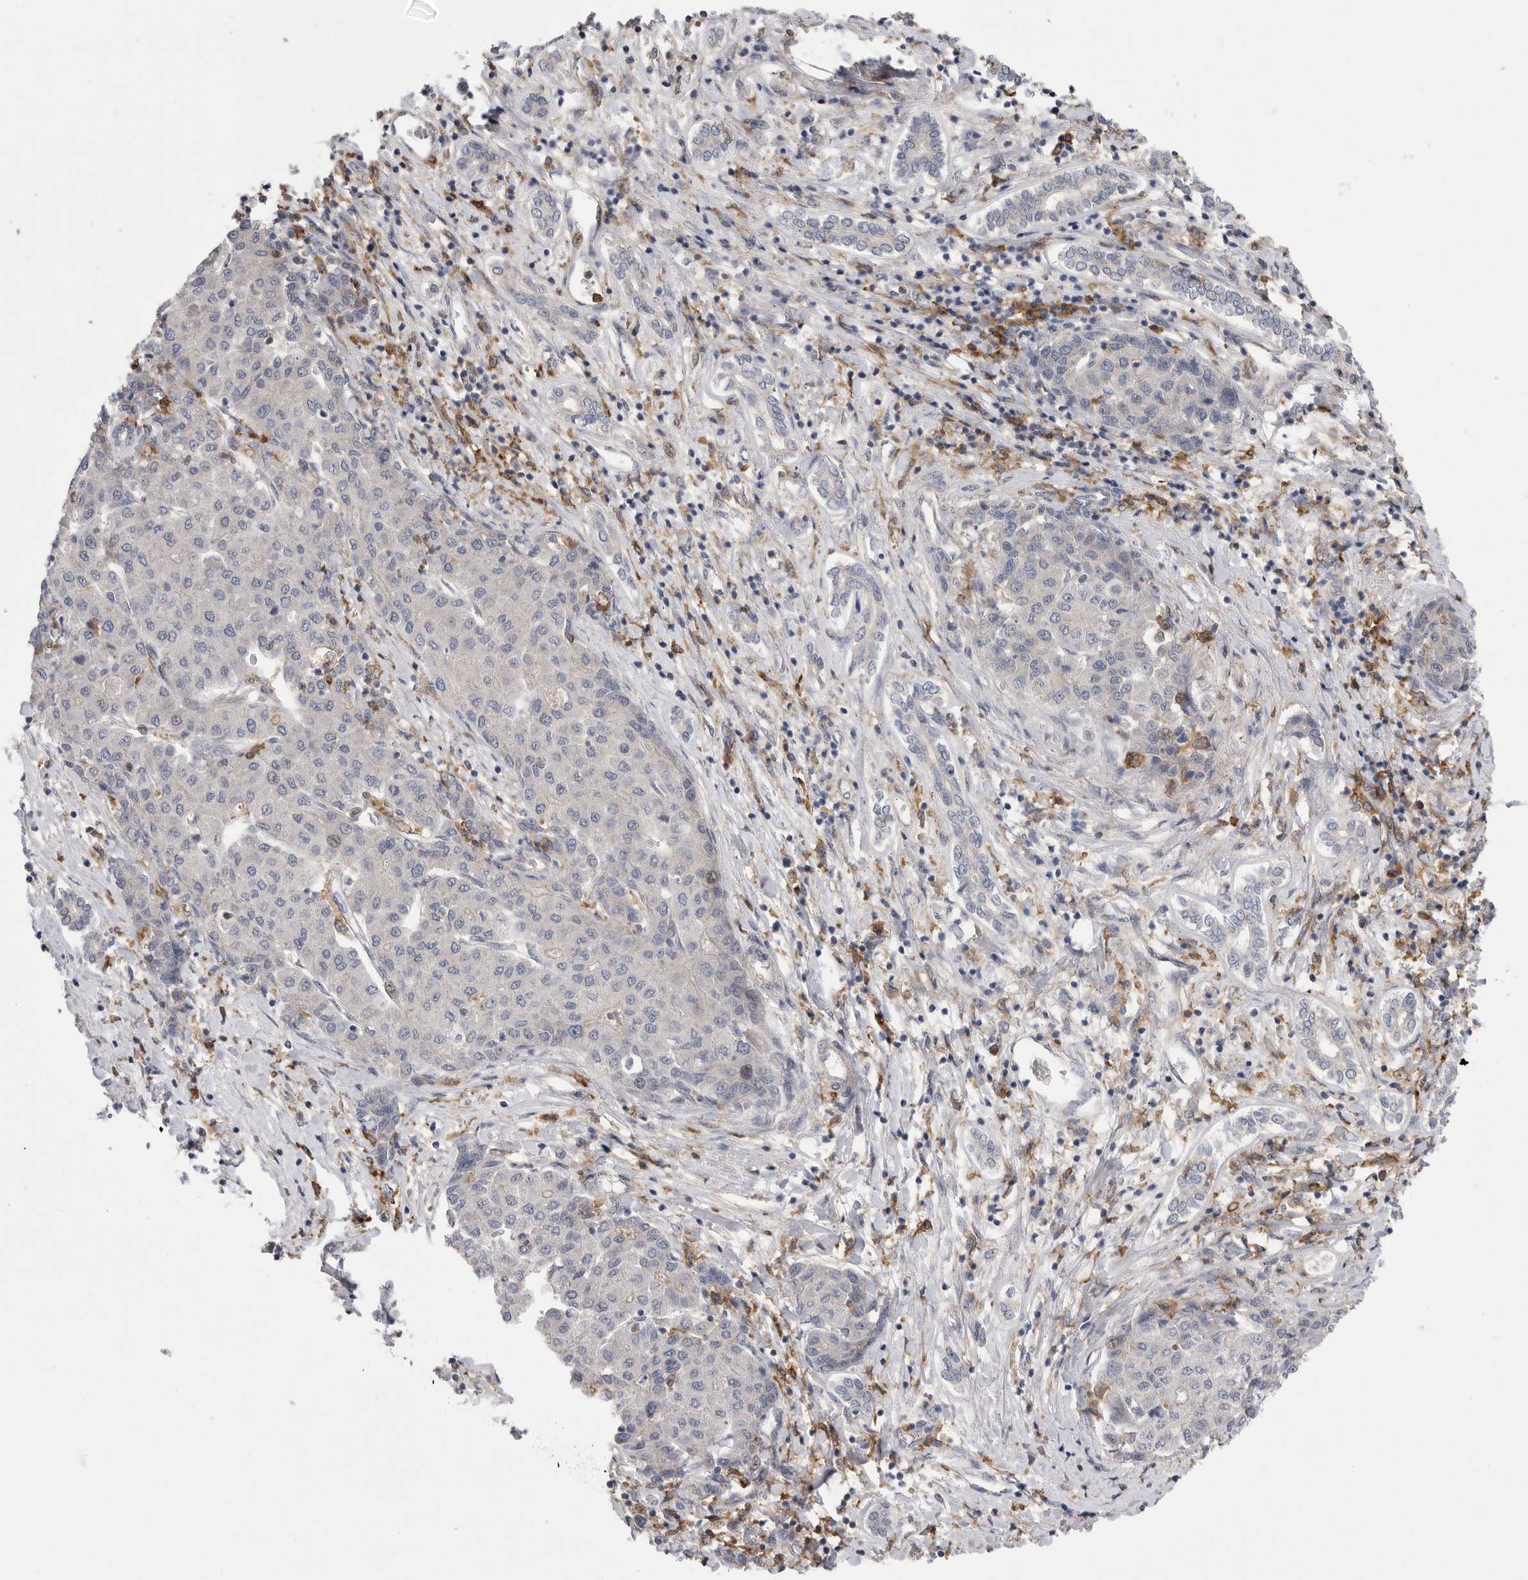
{"staining": {"intensity": "negative", "quantity": "none", "location": "none"}, "tissue": "liver cancer", "cell_type": "Tumor cells", "image_type": "cancer", "snomed": [{"axis": "morphology", "description": "Carcinoma, Hepatocellular, NOS"}, {"axis": "topography", "description": "Liver"}], "caption": "A high-resolution image shows immunohistochemistry staining of liver cancer, which shows no significant expression in tumor cells.", "gene": "SIGLEC10", "patient": {"sex": "male", "age": 65}}